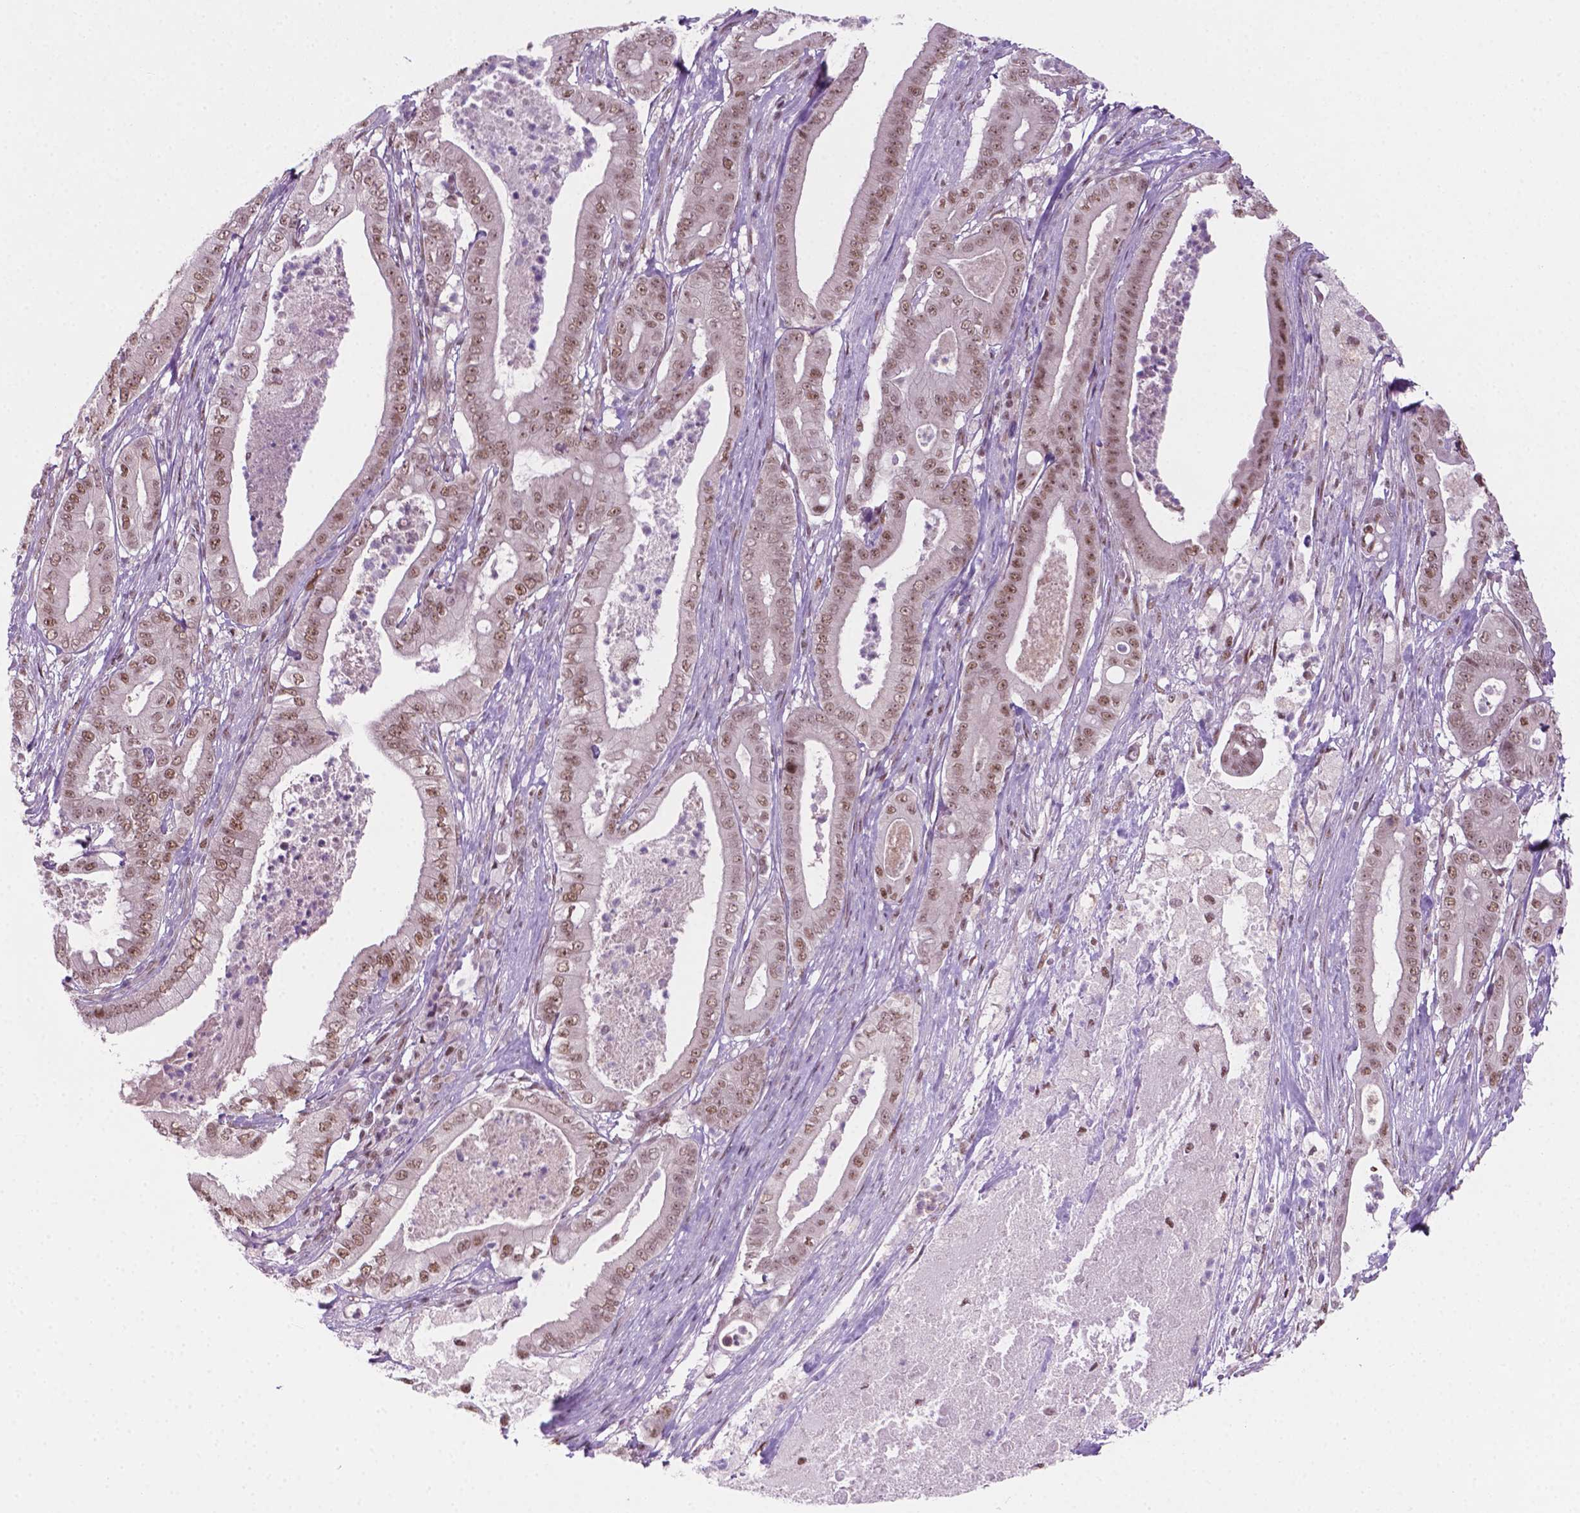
{"staining": {"intensity": "moderate", "quantity": ">75%", "location": "nuclear"}, "tissue": "pancreatic cancer", "cell_type": "Tumor cells", "image_type": "cancer", "snomed": [{"axis": "morphology", "description": "Adenocarcinoma, NOS"}, {"axis": "topography", "description": "Pancreas"}], "caption": "This image demonstrates IHC staining of pancreatic cancer (adenocarcinoma), with medium moderate nuclear positivity in approximately >75% of tumor cells.", "gene": "PHAX", "patient": {"sex": "male", "age": 71}}